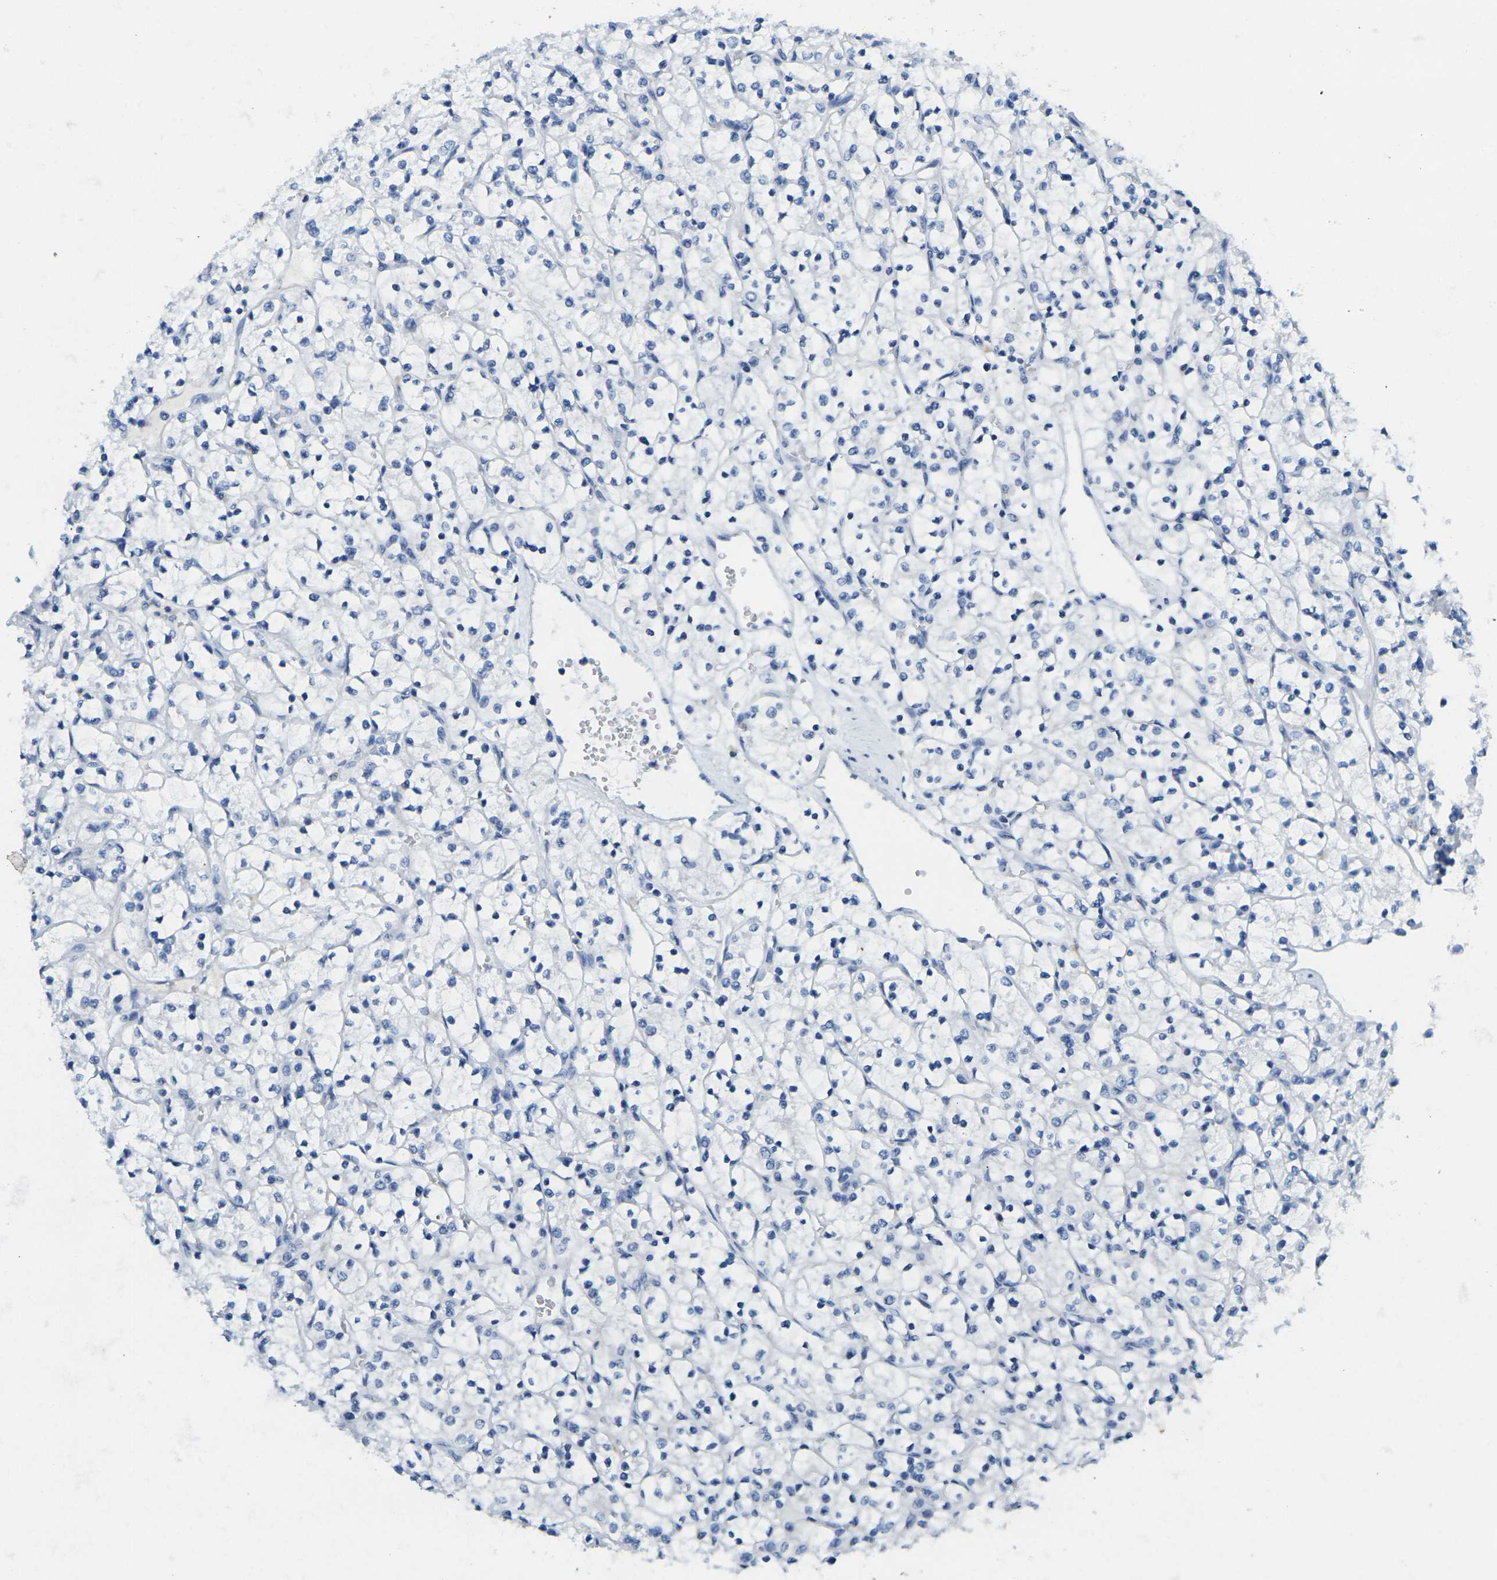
{"staining": {"intensity": "negative", "quantity": "none", "location": "none"}, "tissue": "renal cancer", "cell_type": "Tumor cells", "image_type": "cancer", "snomed": [{"axis": "morphology", "description": "Adenocarcinoma, NOS"}, {"axis": "topography", "description": "Kidney"}], "caption": "Histopathology image shows no protein expression in tumor cells of renal cancer (adenocarcinoma) tissue.", "gene": "FAM3D", "patient": {"sex": "female", "age": 69}}